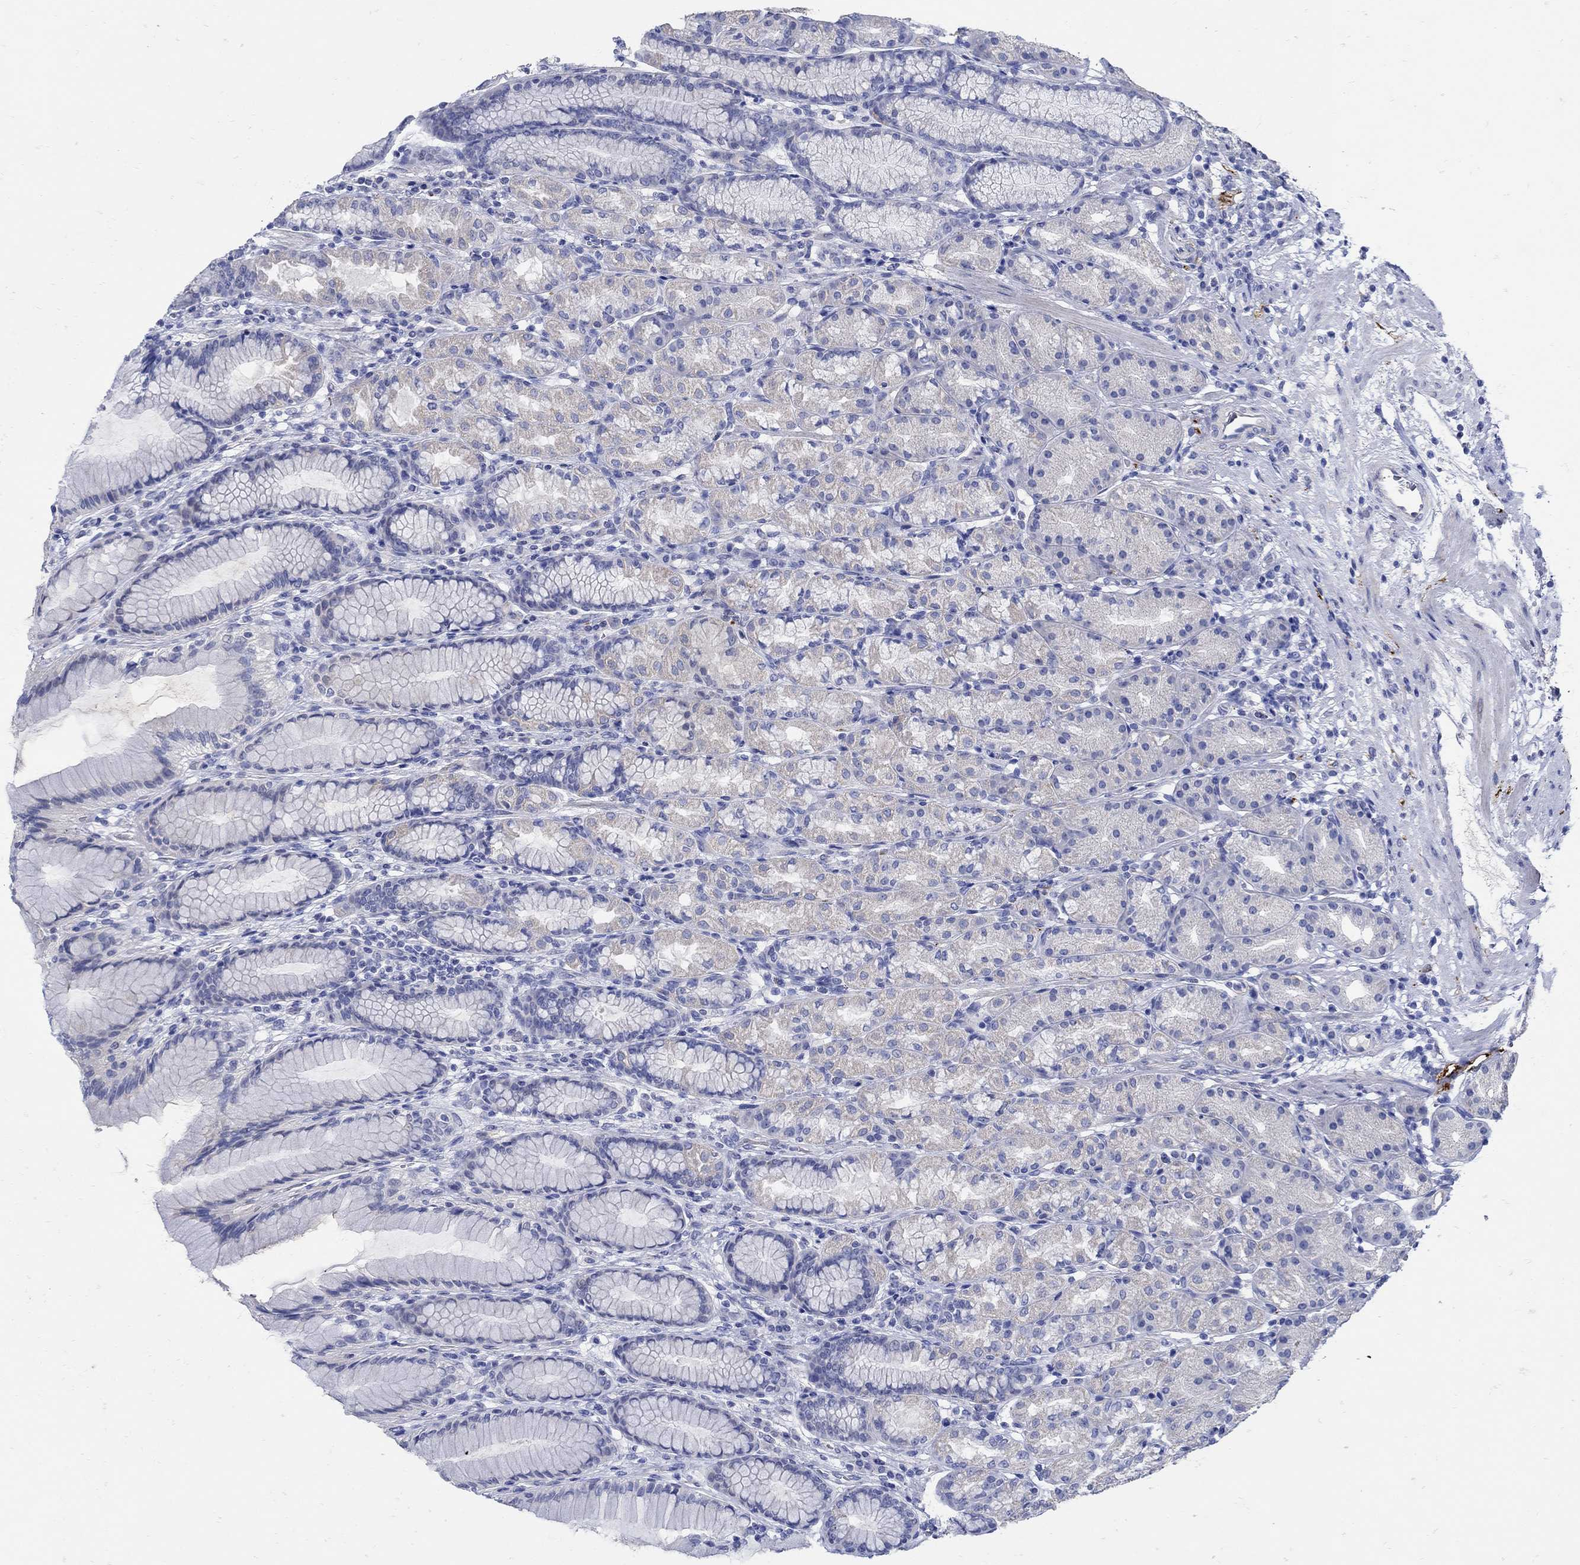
{"staining": {"intensity": "weak", "quantity": "<25%", "location": "cytoplasmic/membranous"}, "tissue": "stomach", "cell_type": "Glandular cells", "image_type": "normal", "snomed": [{"axis": "morphology", "description": "Normal tissue, NOS"}, {"axis": "morphology", "description": "Adenocarcinoma, NOS"}, {"axis": "topography", "description": "Stomach"}], "caption": "Immunohistochemical staining of benign stomach exhibits no significant positivity in glandular cells.", "gene": "NOS1", "patient": {"sex": "female", "age": 79}}